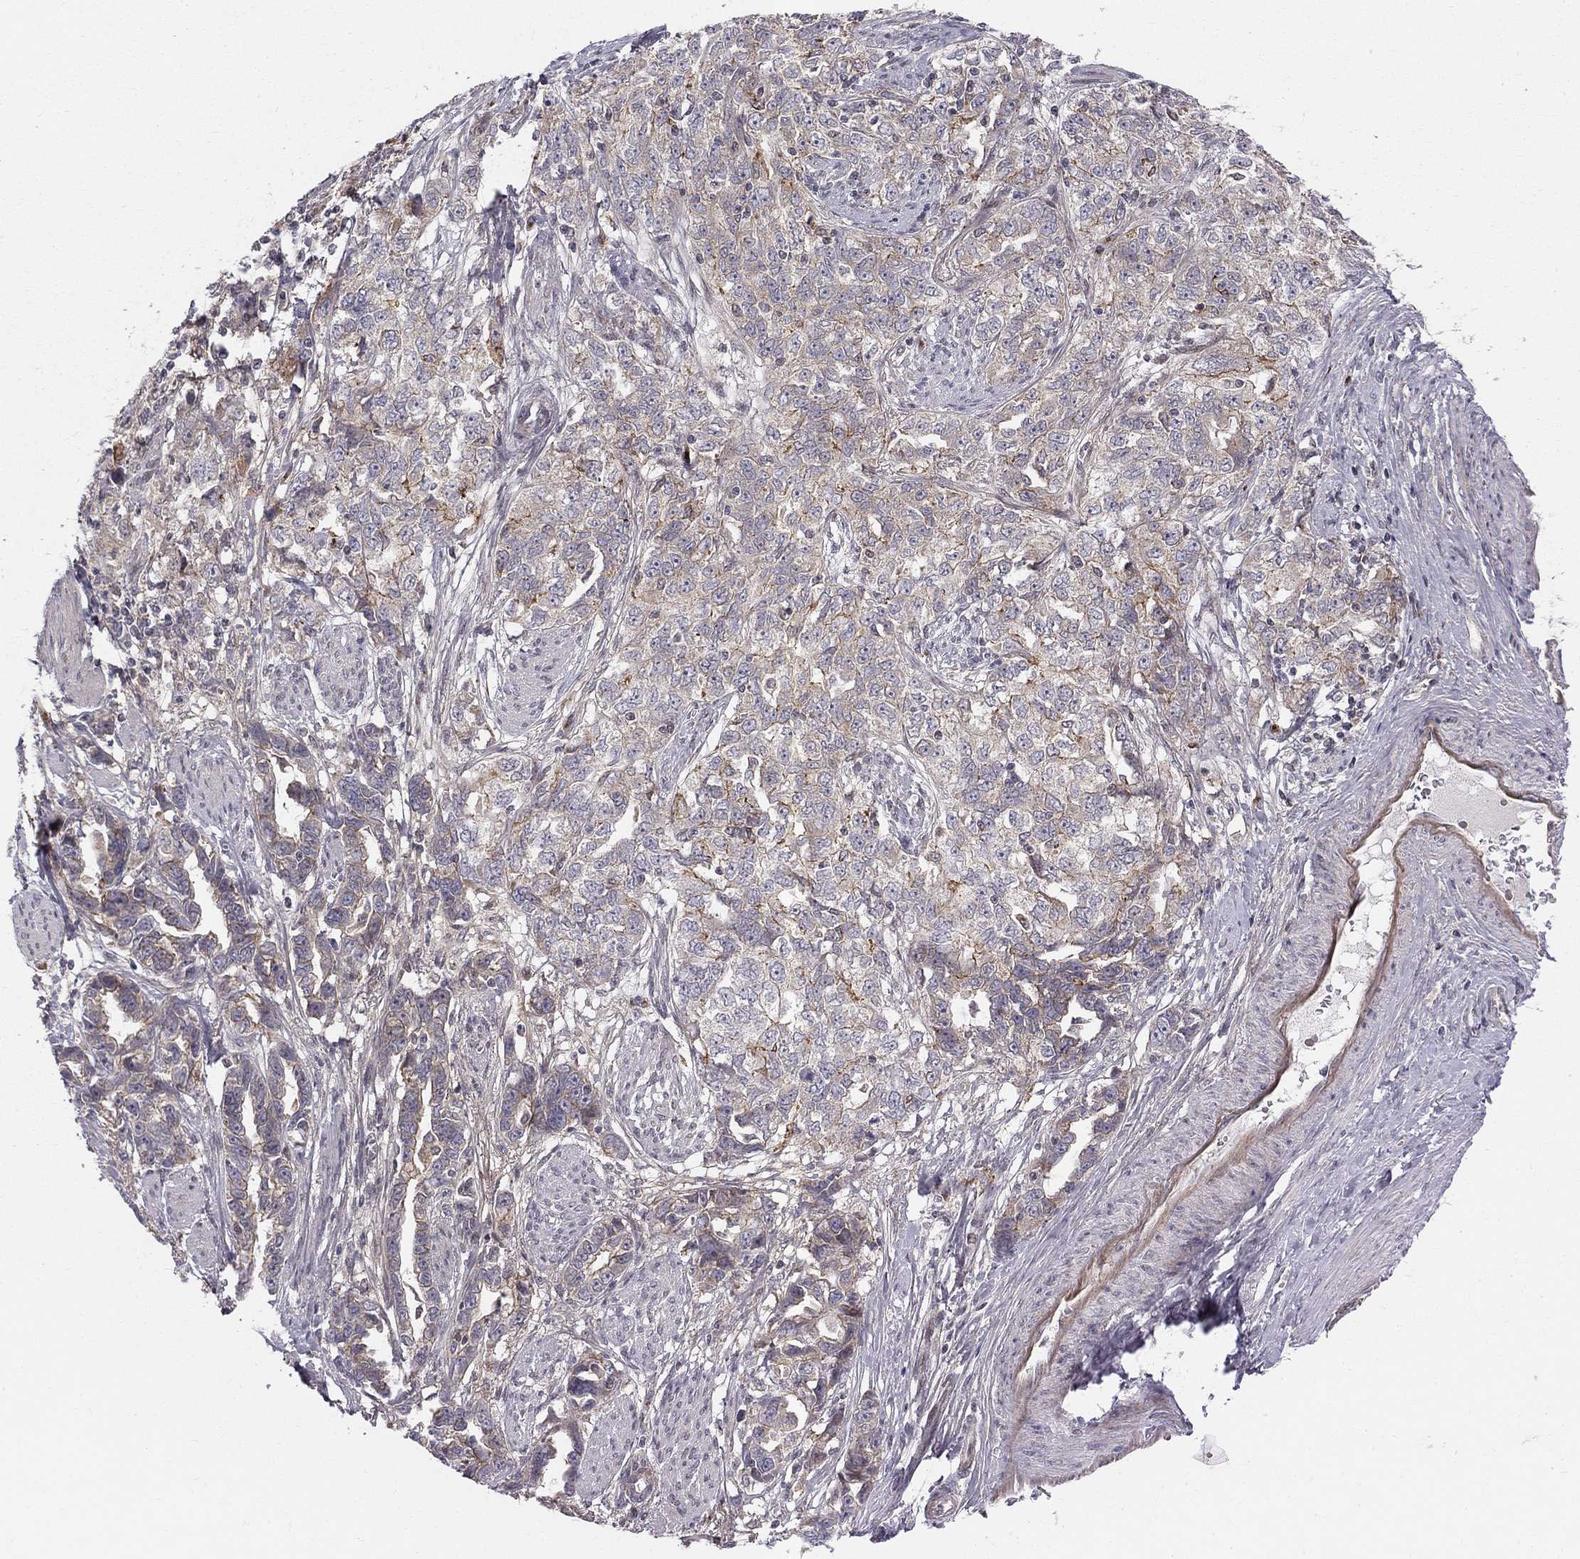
{"staining": {"intensity": "negative", "quantity": "none", "location": "none"}, "tissue": "ovarian cancer", "cell_type": "Tumor cells", "image_type": "cancer", "snomed": [{"axis": "morphology", "description": "Cystadenocarcinoma, serous, NOS"}, {"axis": "topography", "description": "Ovary"}], "caption": "IHC micrograph of neoplastic tissue: human ovarian serous cystadenocarcinoma stained with DAB (3,3'-diaminobenzidine) demonstrates no significant protein staining in tumor cells.", "gene": "WDR19", "patient": {"sex": "female", "age": 51}}